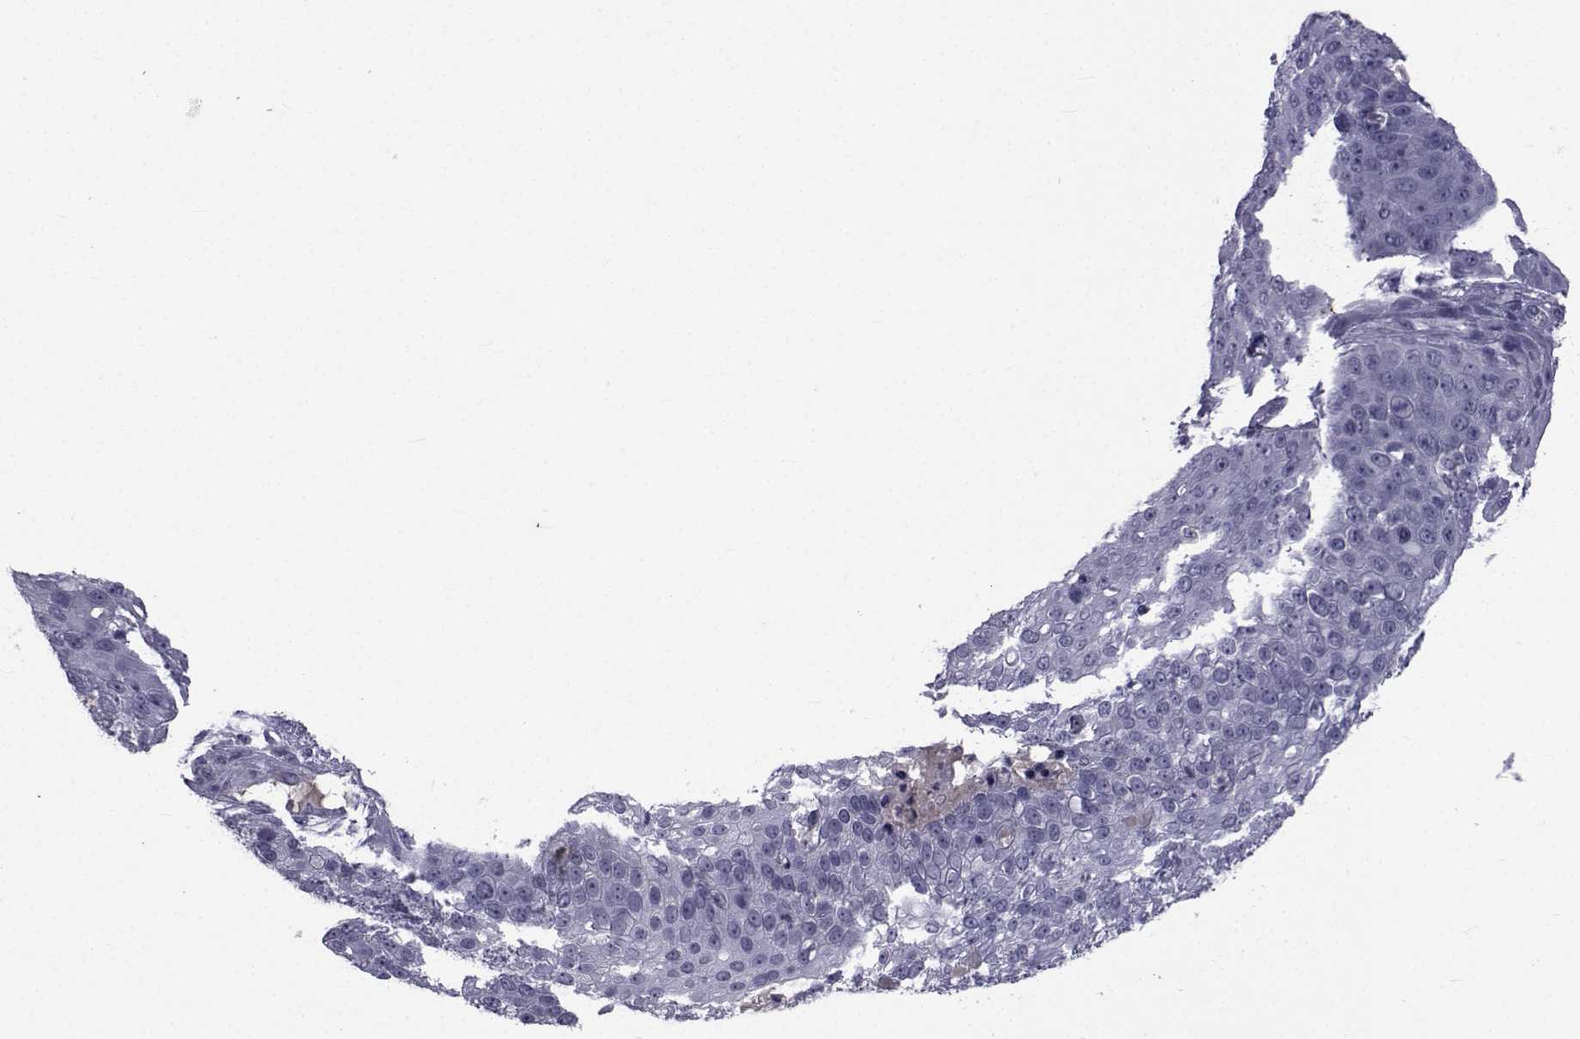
{"staining": {"intensity": "negative", "quantity": "none", "location": "none"}, "tissue": "skin cancer", "cell_type": "Tumor cells", "image_type": "cancer", "snomed": [{"axis": "morphology", "description": "Squamous cell carcinoma, NOS"}, {"axis": "topography", "description": "Skin"}], "caption": "Squamous cell carcinoma (skin) was stained to show a protein in brown. There is no significant expression in tumor cells. The staining was performed using DAB to visualize the protein expression in brown, while the nuclei were stained in blue with hematoxylin (Magnification: 20x).", "gene": "PAX2", "patient": {"sex": "male", "age": 71}}